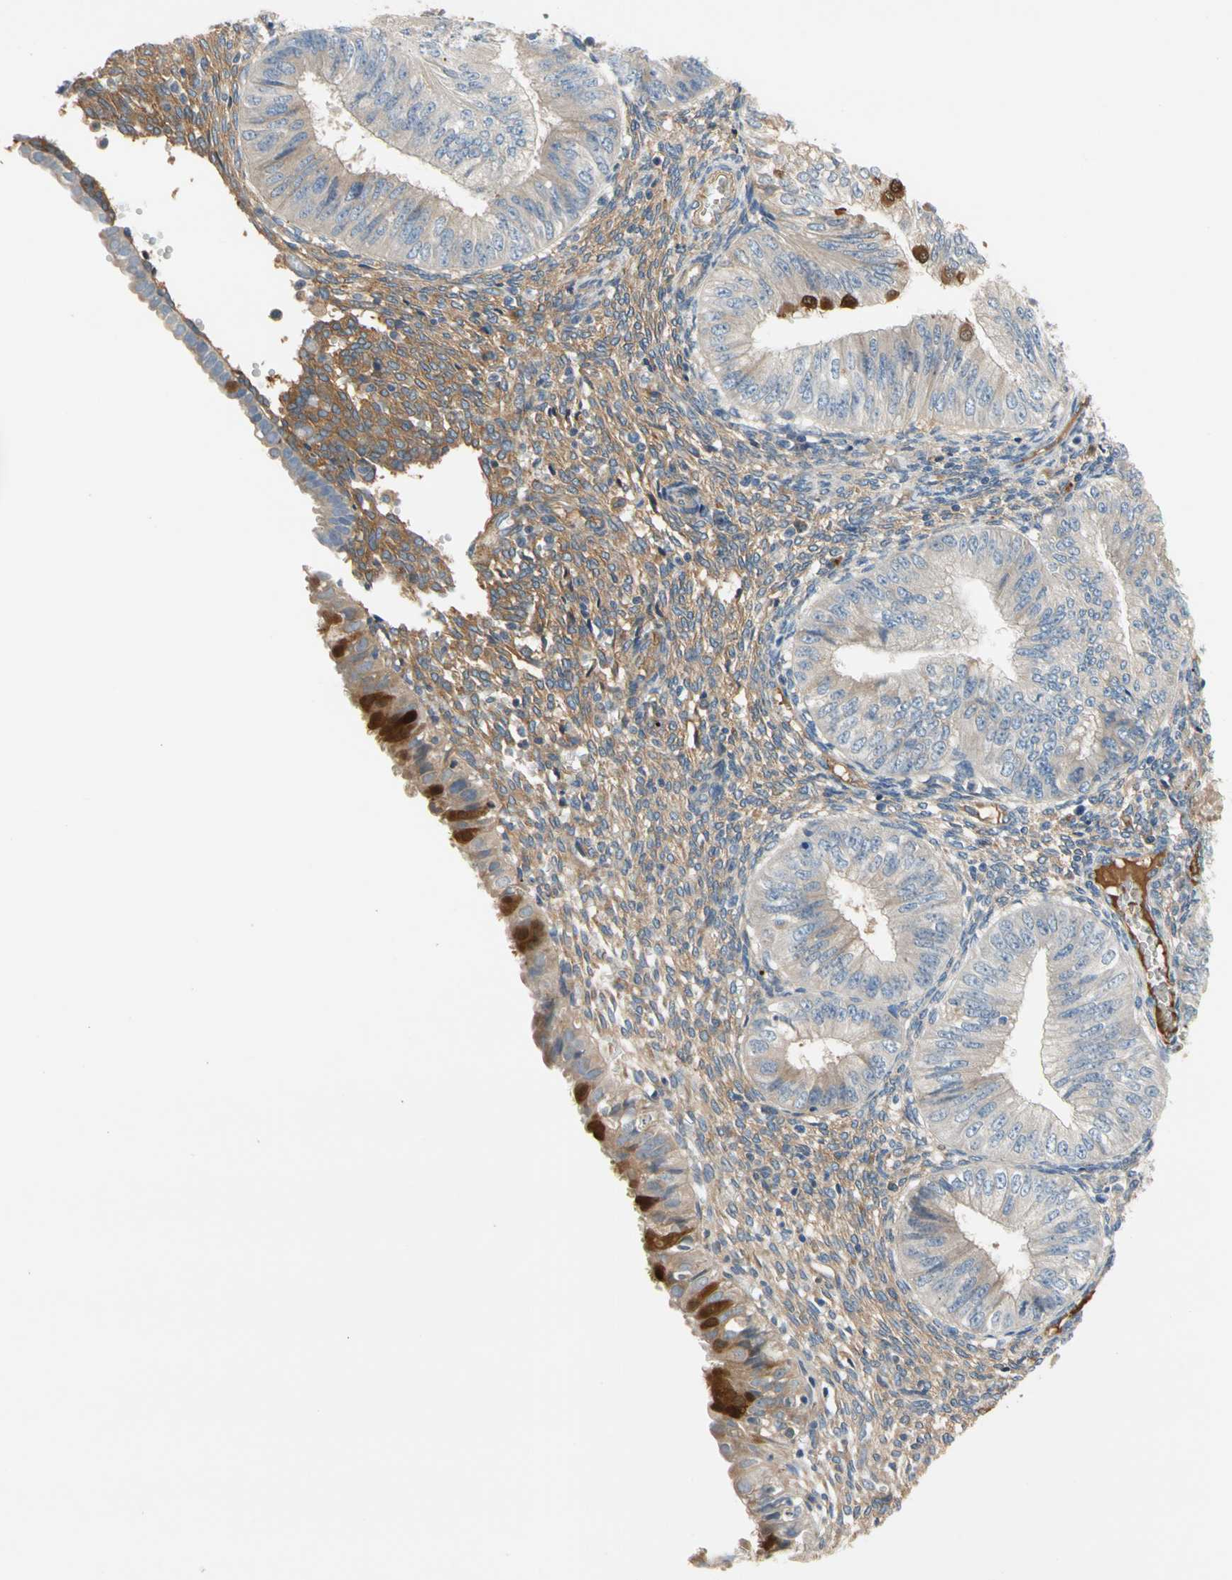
{"staining": {"intensity": "weak", "quantity": "<25%", "location": "cytoplasmic/membranous"}, "tissue": "endometrial cancer", "cell_type": "Tumor cells", "image_type": "cancer", "snomed": [{"axis": "morphology", "description": "Normal tissue, NOS"}, {"axis": "morphology", "description": "Adenocarcinoma, NOS"}, {"axis": "topography", "description": "Endometrium"}], "caption": "High magnification brightfield microscopy of adenocarcinoma (endometrial) stained with DAB (brown) and counterstained with hematoxylin (blue): tumor cells show no significant positivity.", "gene": "ENTREP3", "patient": {"sex": "female", "age": 53}}